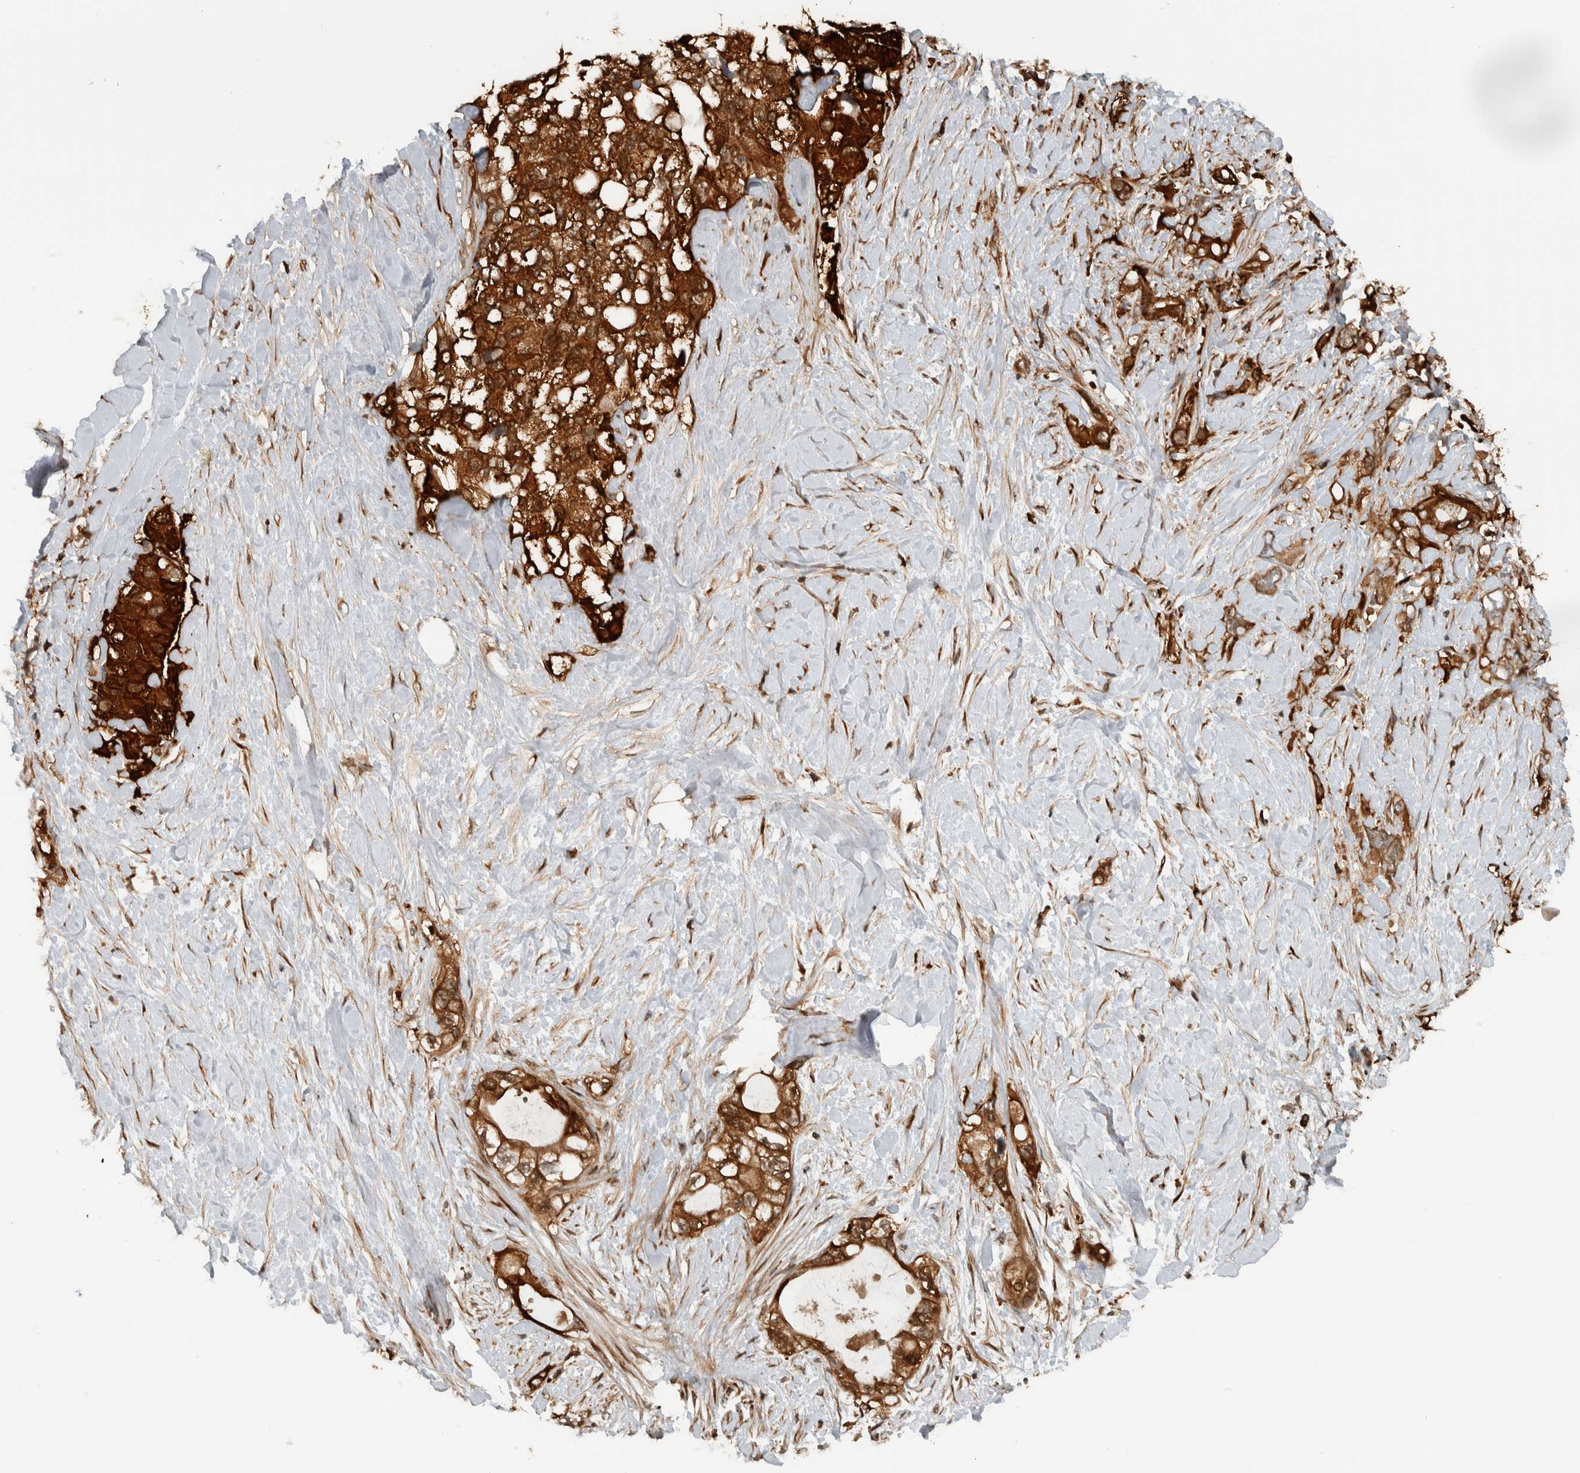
{"staining": {"intensity": "strong", "quantity": ">75%", "location": "cytoplasmic/membranous"}, "tissue": "pancreatic cancer", "cell_type": "Tumor cells", "image_type": "cancer", "snomed": [{"axis": "morphology", "description": "Adenocarcinoma, NOS"}, {"axis": "topography", "description": "Pancreas"}], "caption": "This image demonstrates IHC staining of human pancreatic cancer, with high strong cytoplasmic/membranous positivity in approximately >75% of tumor cells.", "gene": "CNTROB", "patient": {"sex": "female", "age": 56}}